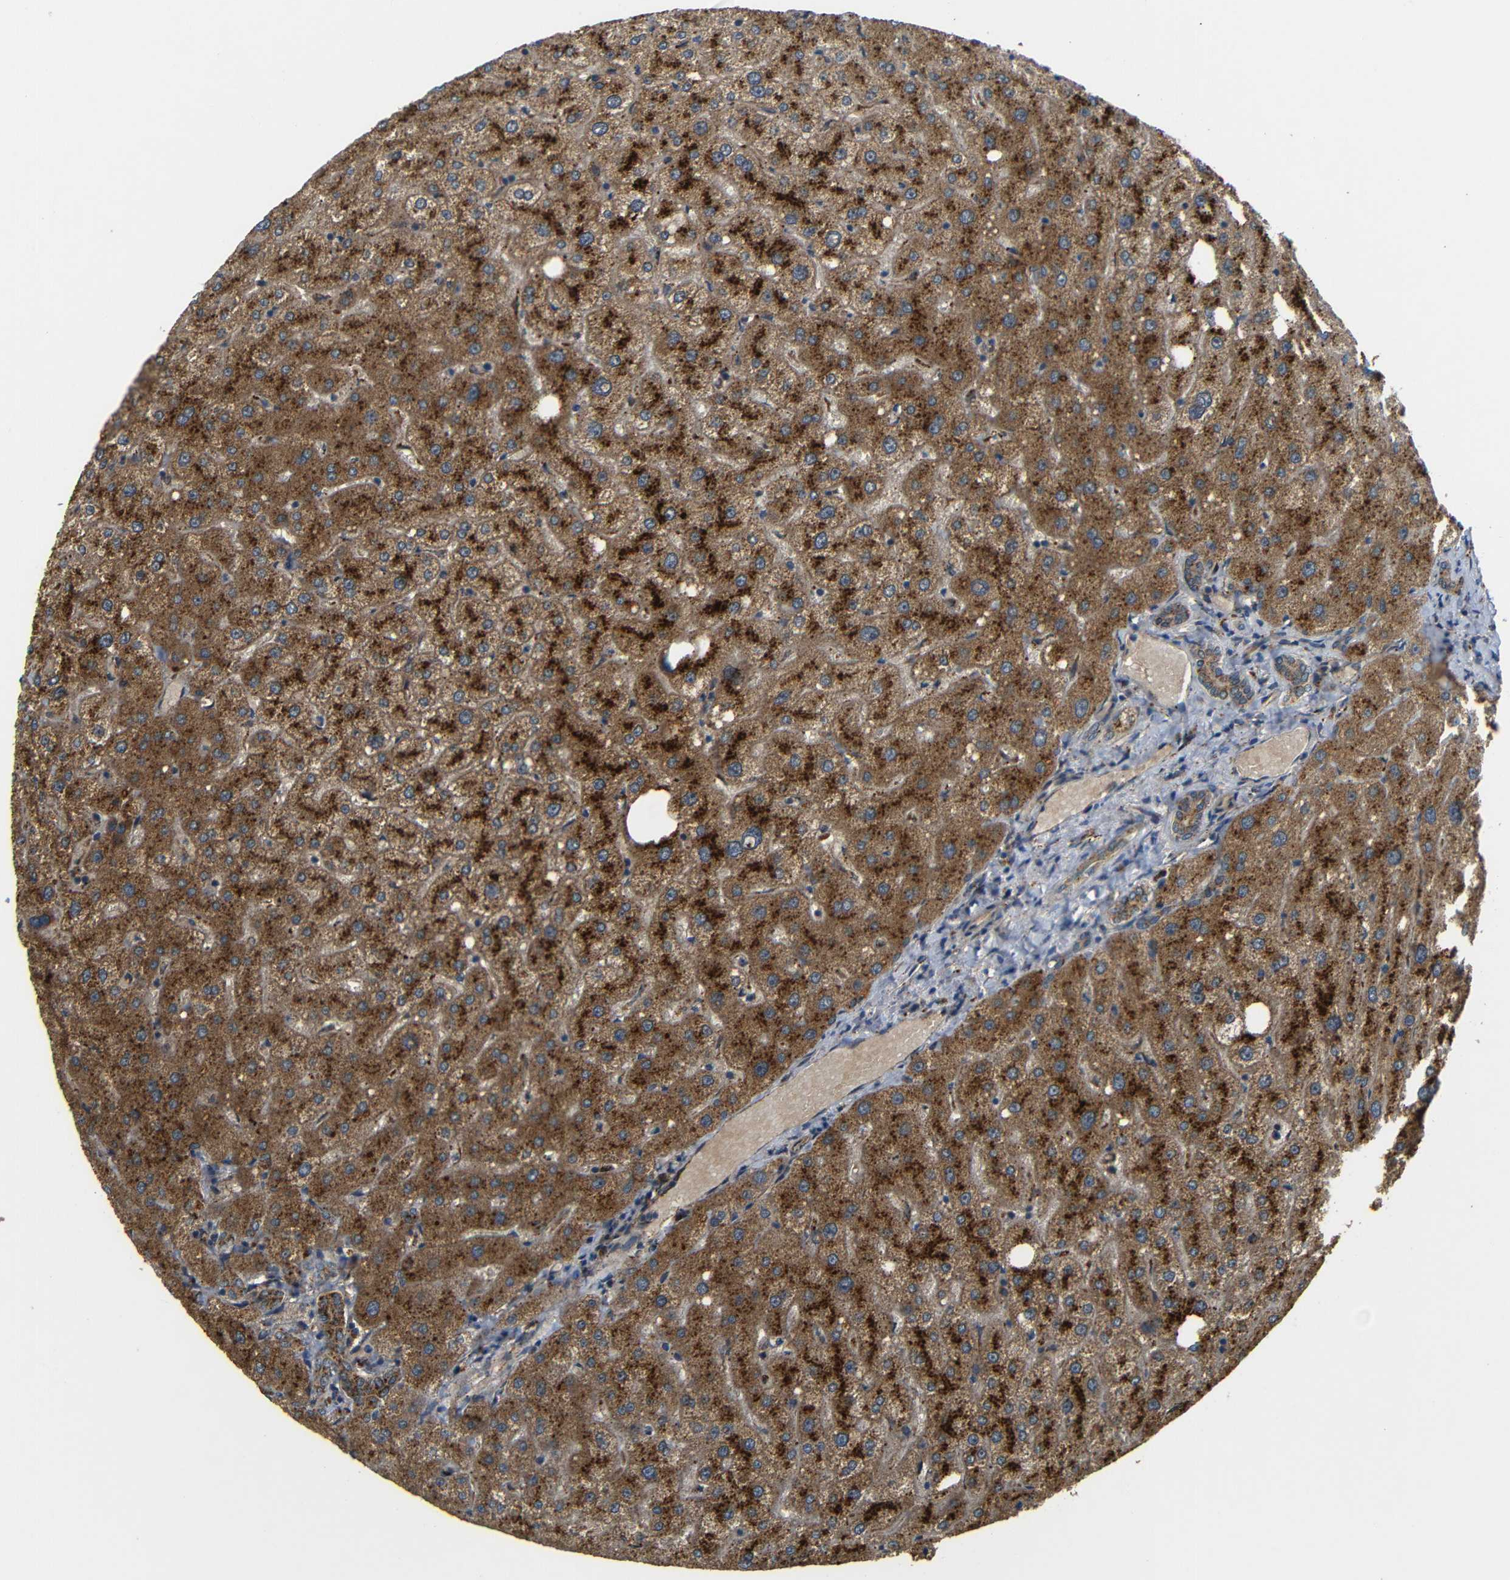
{"staining": {"intensity": "moderate", "quantity": ">75%", "location": "cytoplasmic/membranous"}, "tissue": "liver", "cell_type": "Cholangiocytes", "image_type": "normal", "snomed": [{"axis": "morphology", "description": "Normal tissue, NOS"}, {"axis": "topography", "description": "Liver"}], "caption": "A brown stain shows moderate cytoplasmic/membranous expression of a protein in cholangiocytes of benign liver. Using DAB (brown) and hematoxylin (blue) stains, captured at high magnification using brightfield microscopy.", "gene": "ATP7A", "patient": {"sex": "male", "age": 73}}